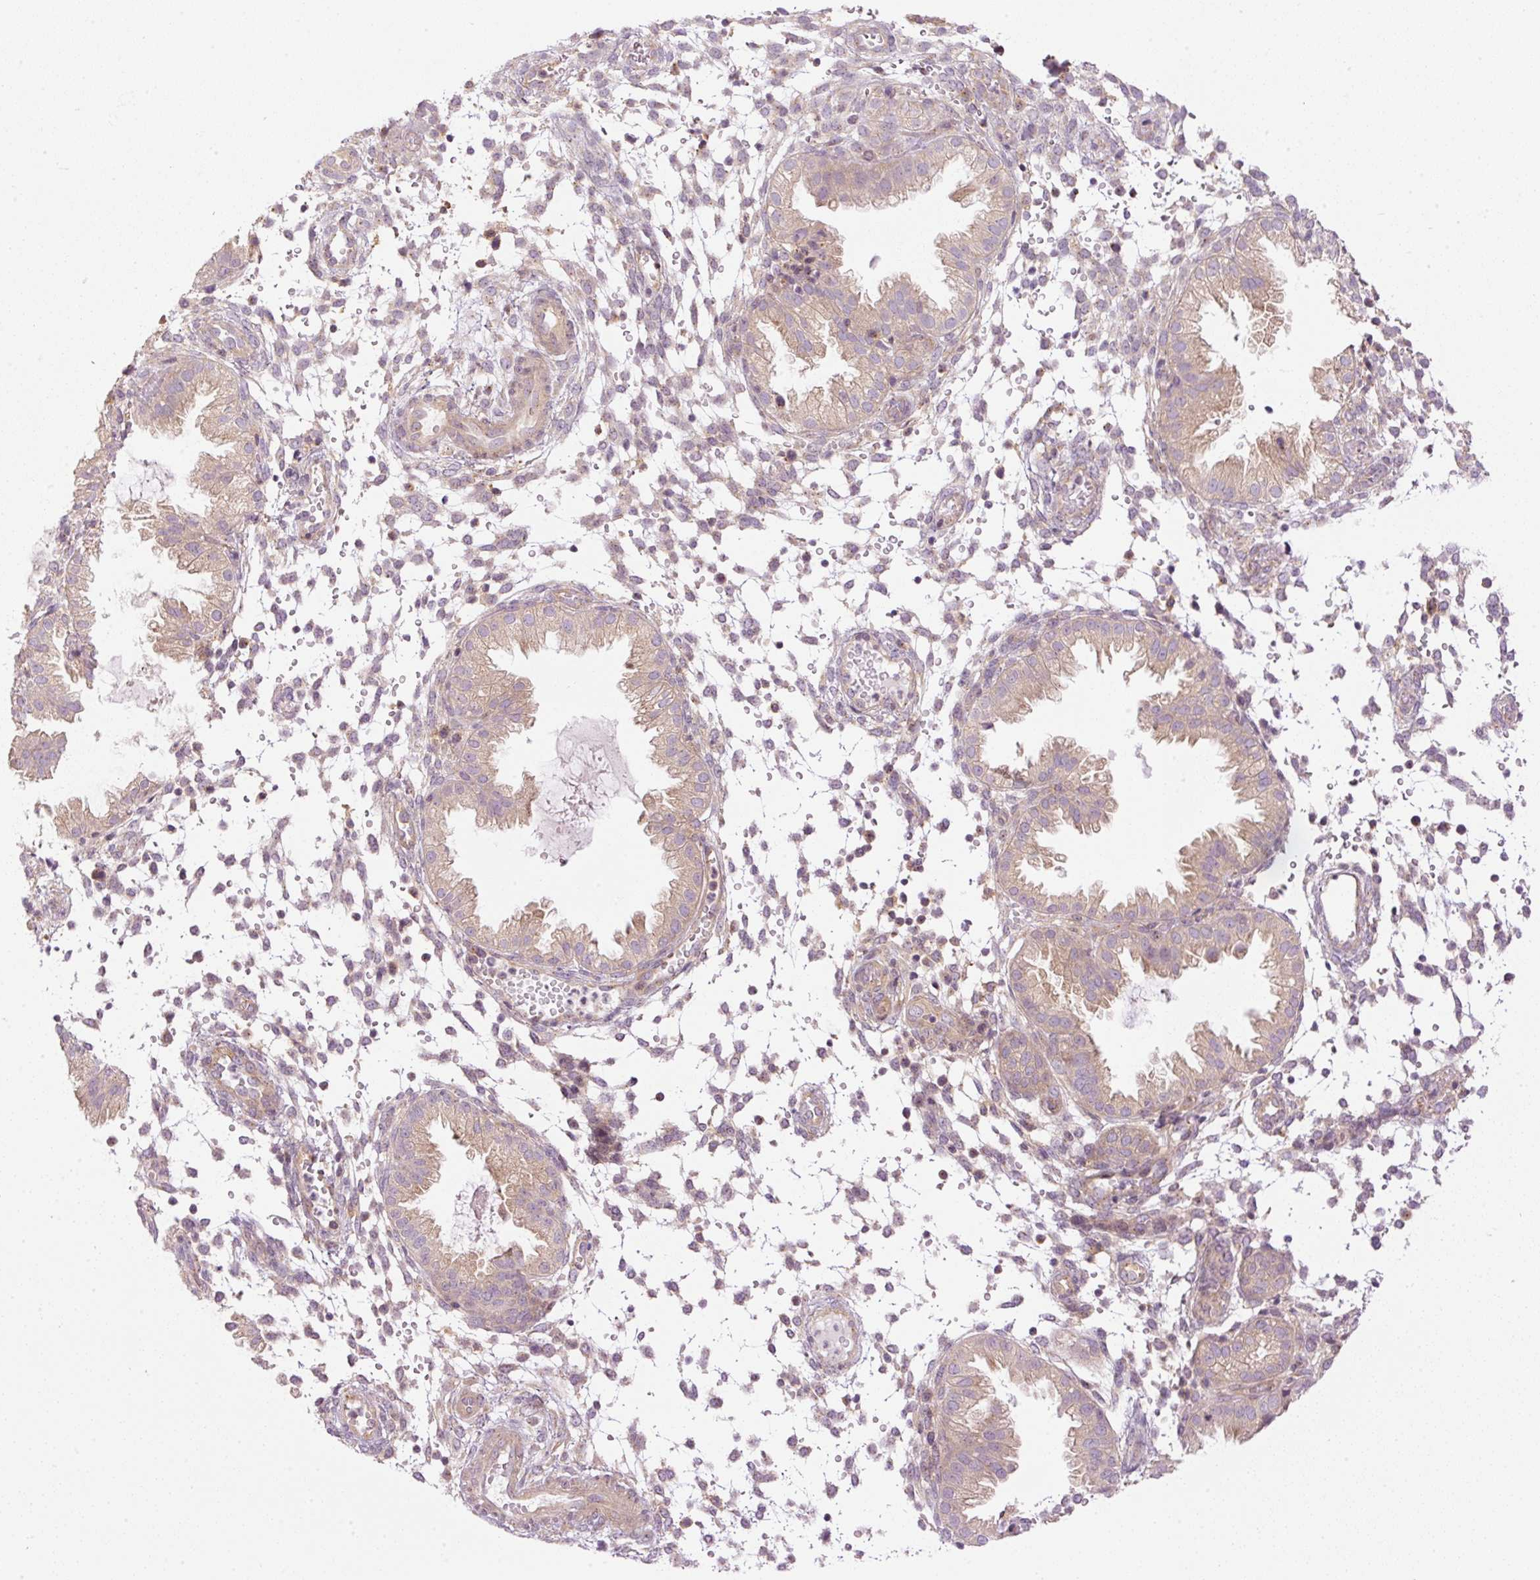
{"staining": {"intensity": "weak", "quantity": "25%-75%", "location": "cytoplasmic/membranous"}, "tissue": "endometrium", "cell_type": "Cells in endometrial stroma", "image_type": "normal", "snomed": [{"axis": "morphology", "description": "Normal tissue, NOS"}, {"axis": "topography", "description": "Endometrium"}], "caption": "Protein analysis of normal endometrium reveals weak cytoplasmic/membranous positivity in about 25%-75% of cells in endometrial stroma.", "gene": "MZT2A", "patient": {"sex": "female", "age": 33}}